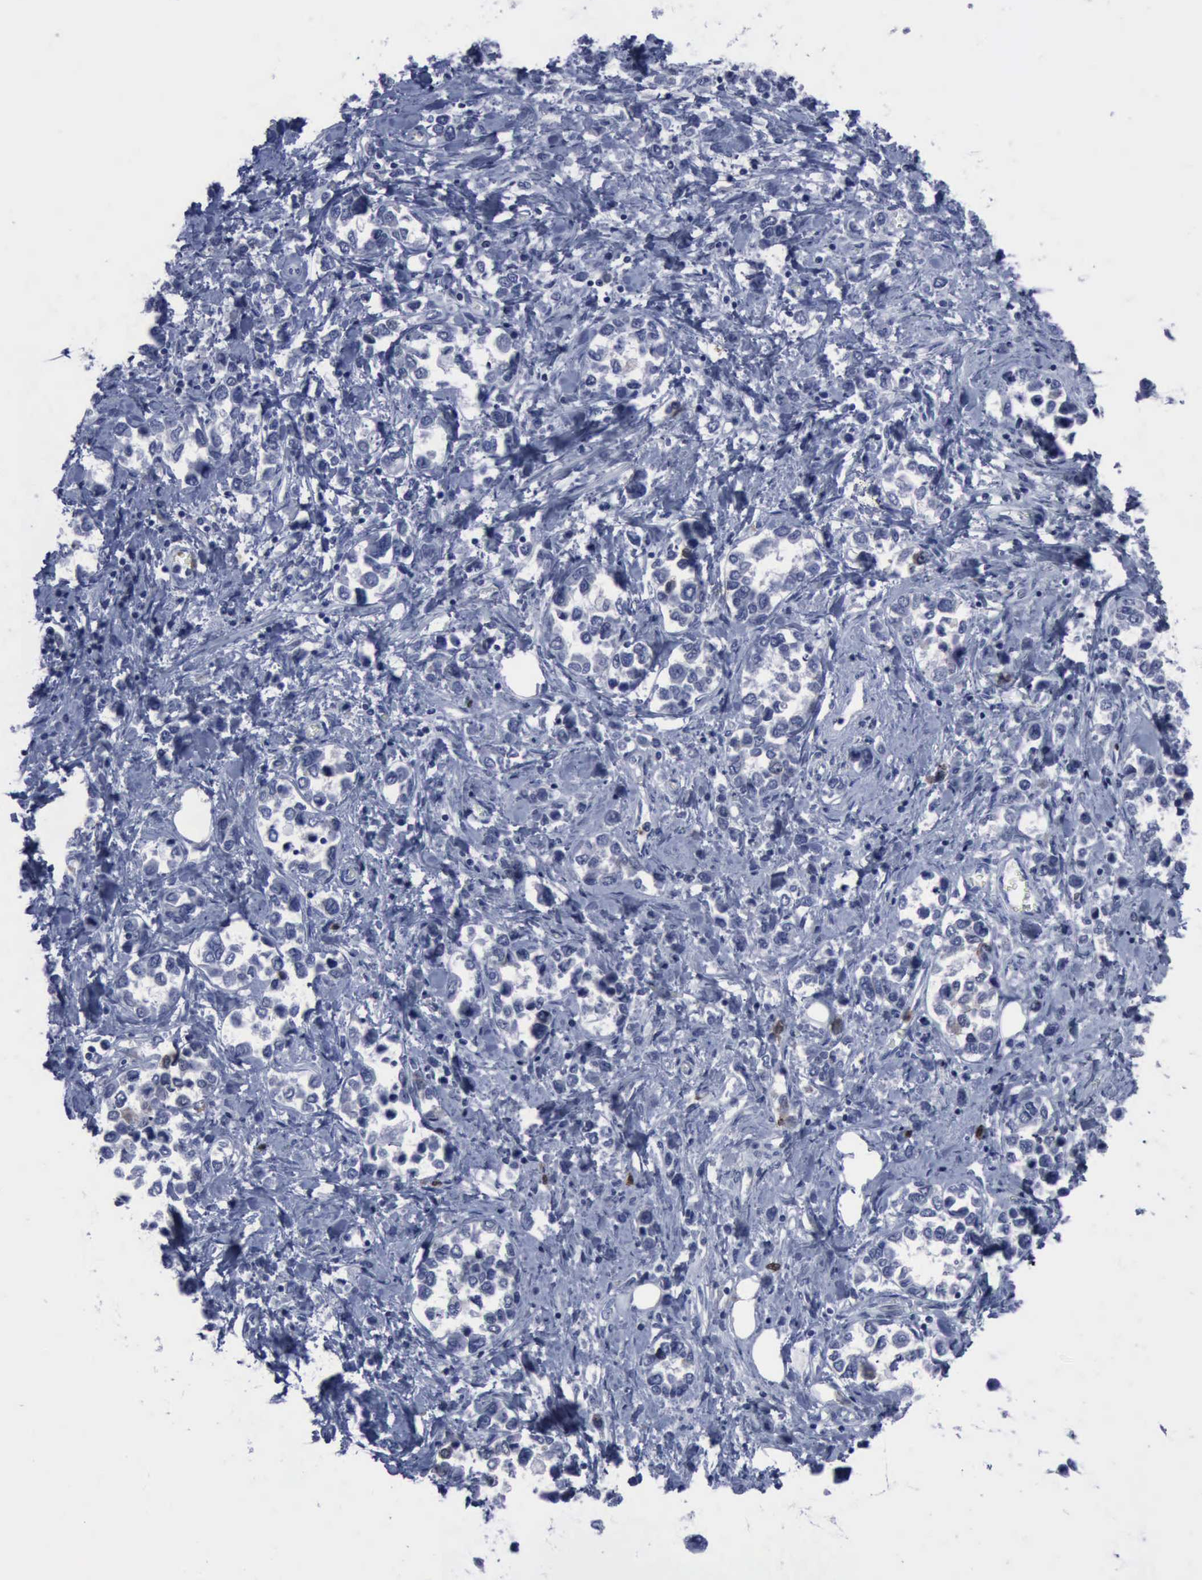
{"staining": {"intensity": "negative", "quantity": "none", "location": "none"}, "tissue": "stomach cancer", "cell_type": "Tumor cells", "image_type": "cancer", "snomed": [{"axis": "morphology", "description": "Adenocarcinoma, NOS"}, {"axis": "topography", "description": "Stomach, upper"}], "caption": "IHC photomicrograph of adenocarcinoma (stomach) stained for a protein (brown), which reveals no staining in tumor cells. Nuclei are stained in blue.", "gene": "CSTA", "patient": {"sex": "male", "age": 76}}